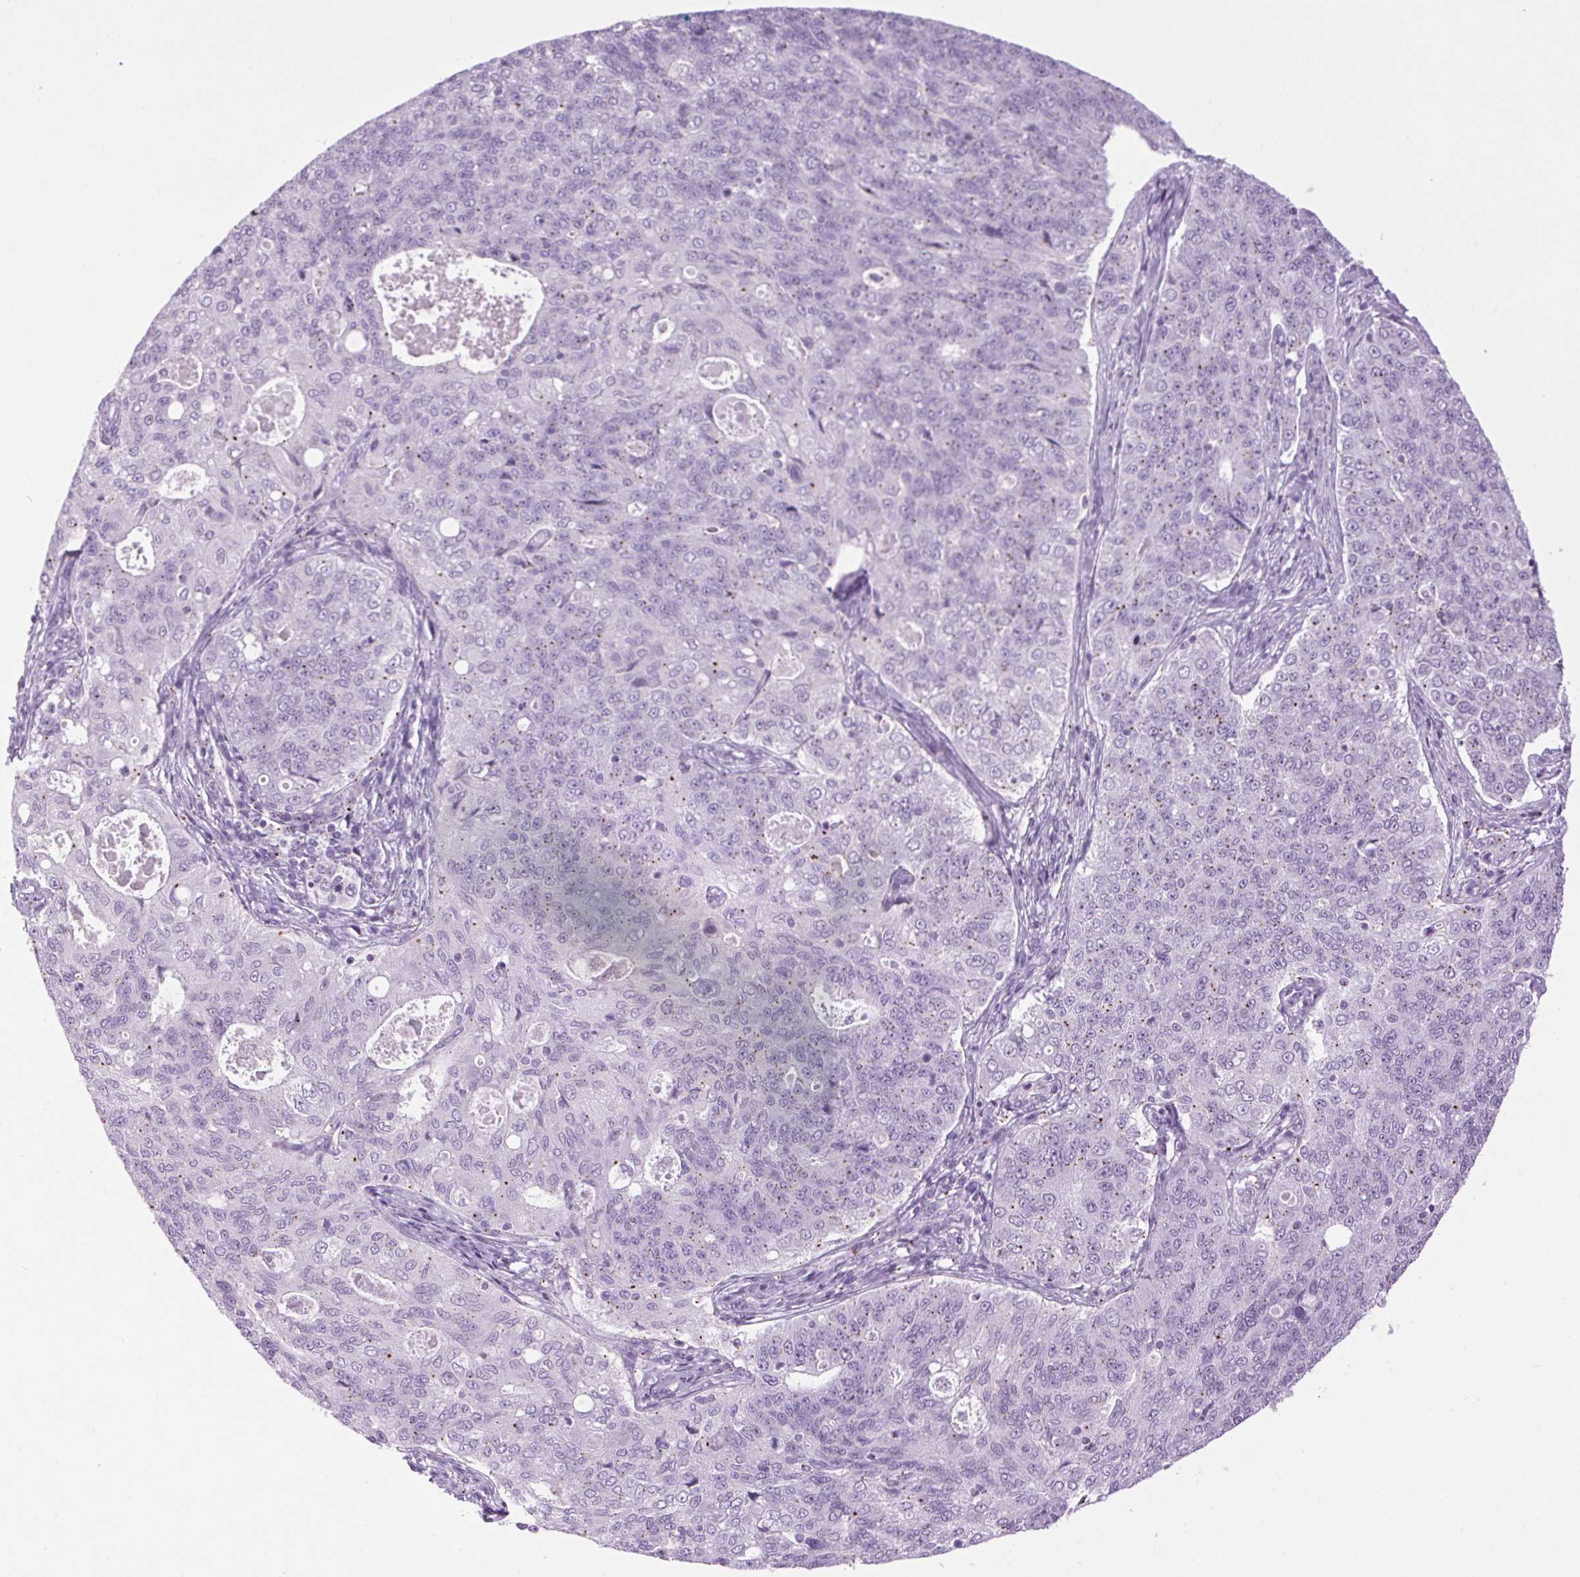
{"staining": {"intensity": "moderate", "quantity": "<25%", "location": "cytoplasmic/membranous"}, "tissue": "endometrial cancer", "cell_type": "Tumor cells", "image_type": "cancer", "snomed": [{"axis": "morphology", "description": "Adenocarcinoma, NOS"}, {"axis": "topography", "description": "Endometrium"}], "caption": "Endometrial adenocarcinoma stained with IHC reveals moderate cytoplasmic/membranous staining in about <25% of tumor cells.", "gene": "TMEM88B", "patient": {"sex": "female", "age": 43}}